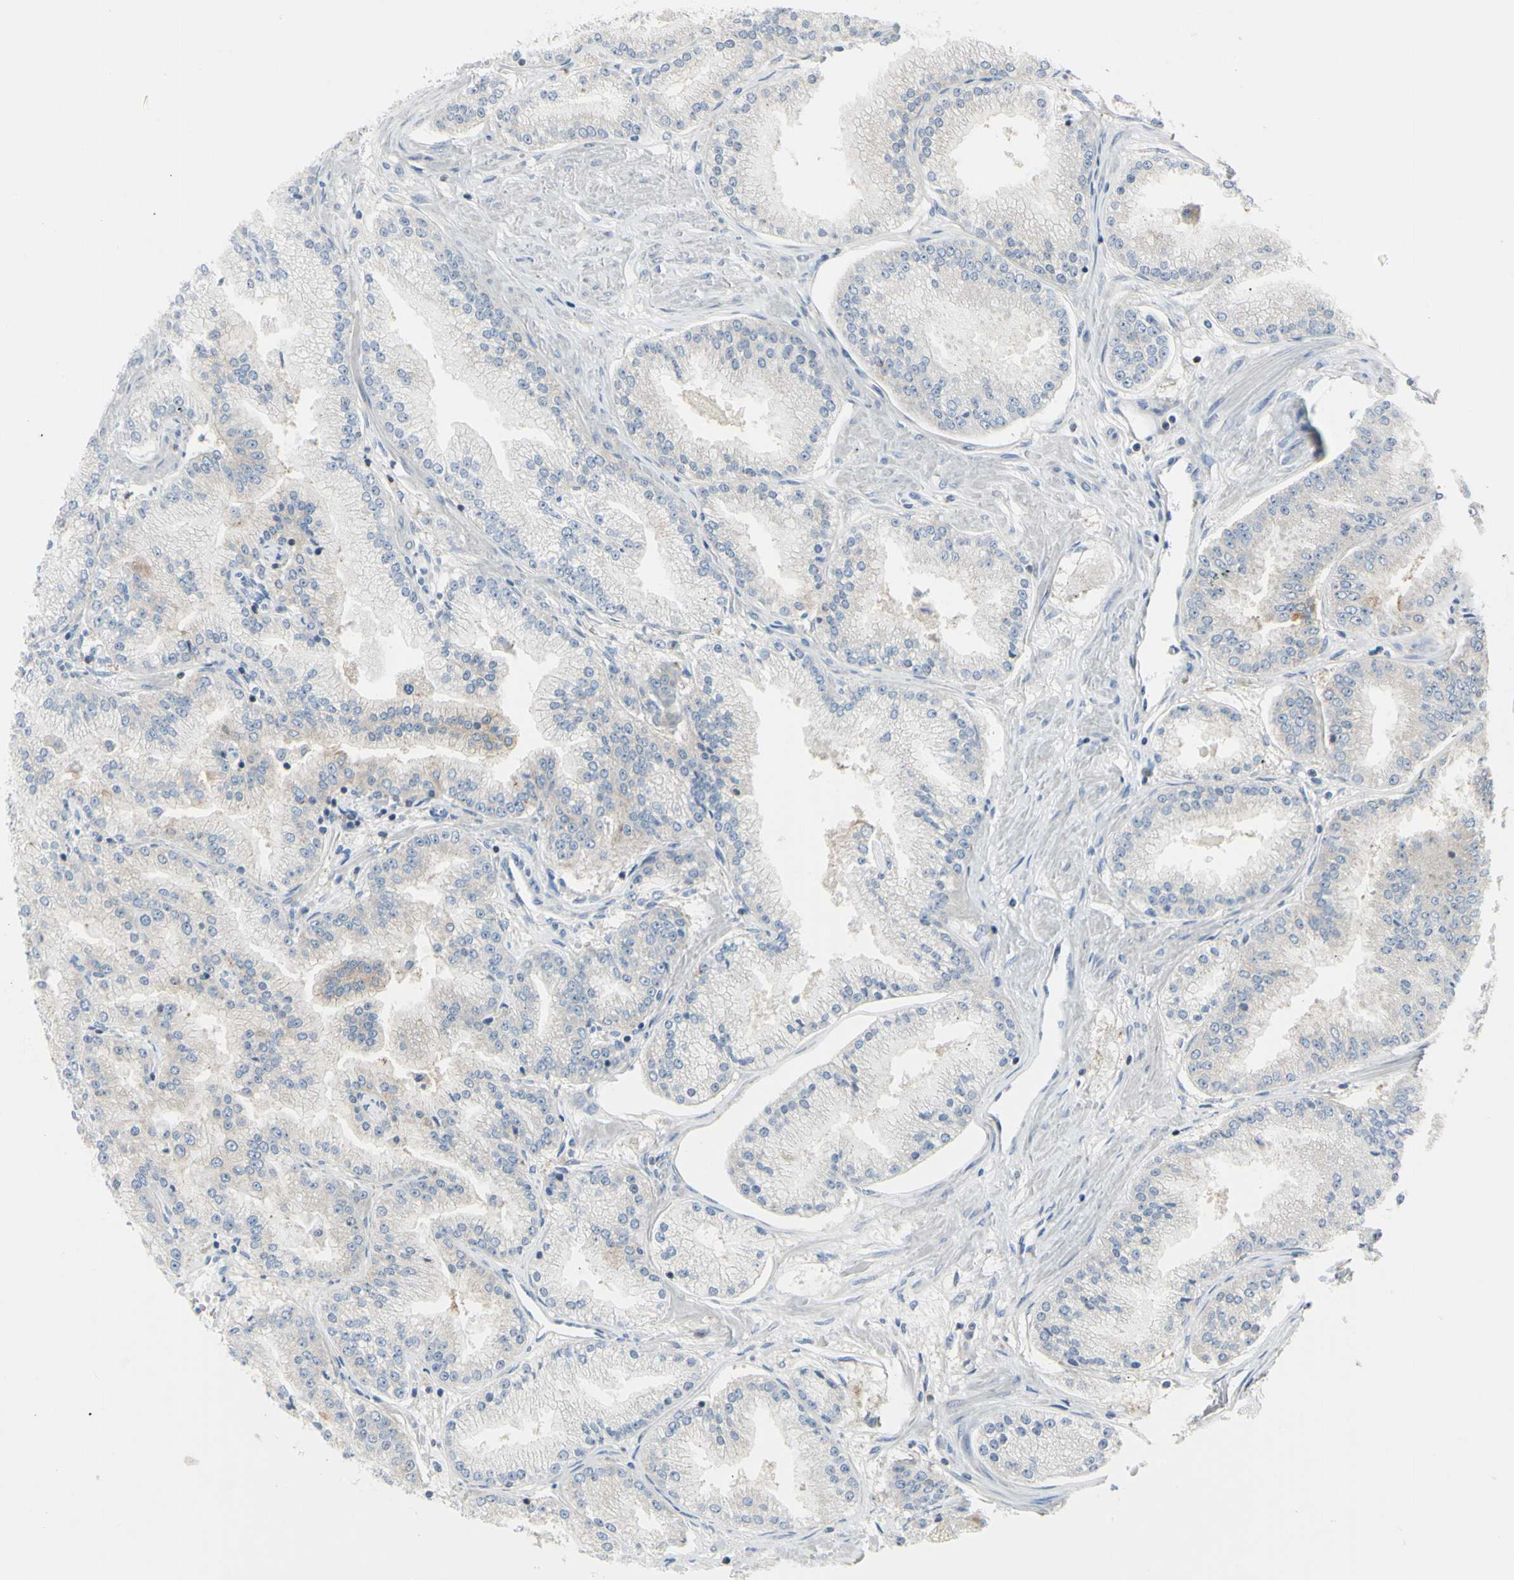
{"staining": {"intensity": "weak", "quantity": ">75%", "location": "cytoplasmic/membranous"}, "tissue": "prostate cancer", "cell_type": "Tumor cells", "image_type": "cancer", "snomed": [{"axis": "morphology", "description": "Adenocarcinoma, High grade"}, {"axis": "topography", "description": "Prostate"}], "caption": "High-magnification brightfield microscopy of prostate high-grade adenocarcinoma stained with DAB (3,3'-diaminobenzidine) (brown) and counterstained with hematoxylin (blue). tumor cells exhibit weak cytoplasmic/membranous expression is seen in approximately>75% of cells.", "gene": "MUC1", "patient": {"sex": "male", "age": 61}}